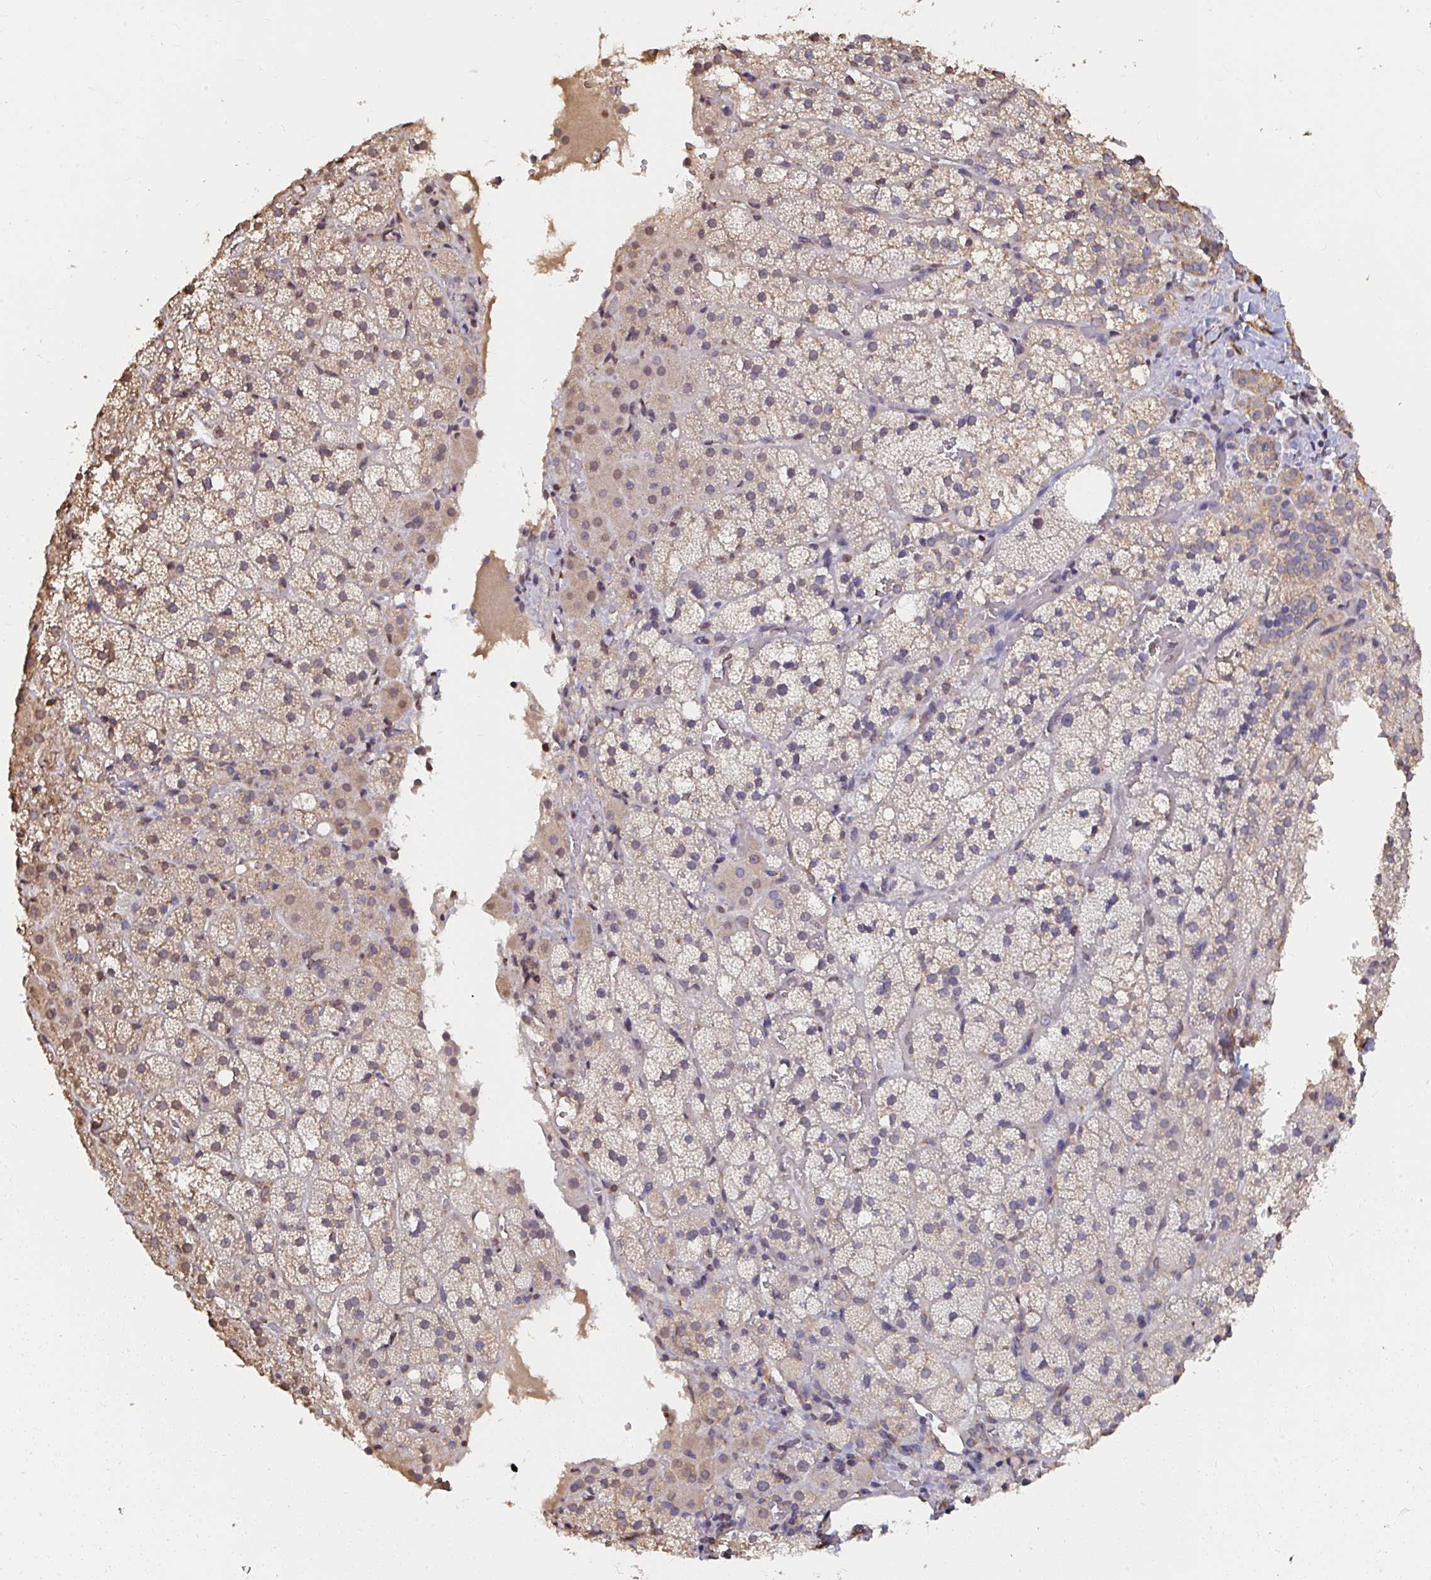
{"staining": {"intensity": "weak", "quantity": ">75%", "location": "cytoplasmic/membranous"}, "tissue": "adrenal gland", "cell_type": "Glandular cells", "image_type": "normal", "snomed": [{"axis": "morphology", "description": "Normal tissue, NOS"}, {"axis": "topography", "description": "Adrenal gland"}], "caption": "The immunohistochemical stain highlights weak cytoplasmic/membranous staining in glandular cells of unremarkable adrenal gland. Using DAB (3,3'-diaminobenzidine) (brown) and hematoxylin (blue) stains, captured at high magnification using brightfield microscopy.", "gene": "SYNCRIP", "patient": {"sex": "male", "age": 53}}